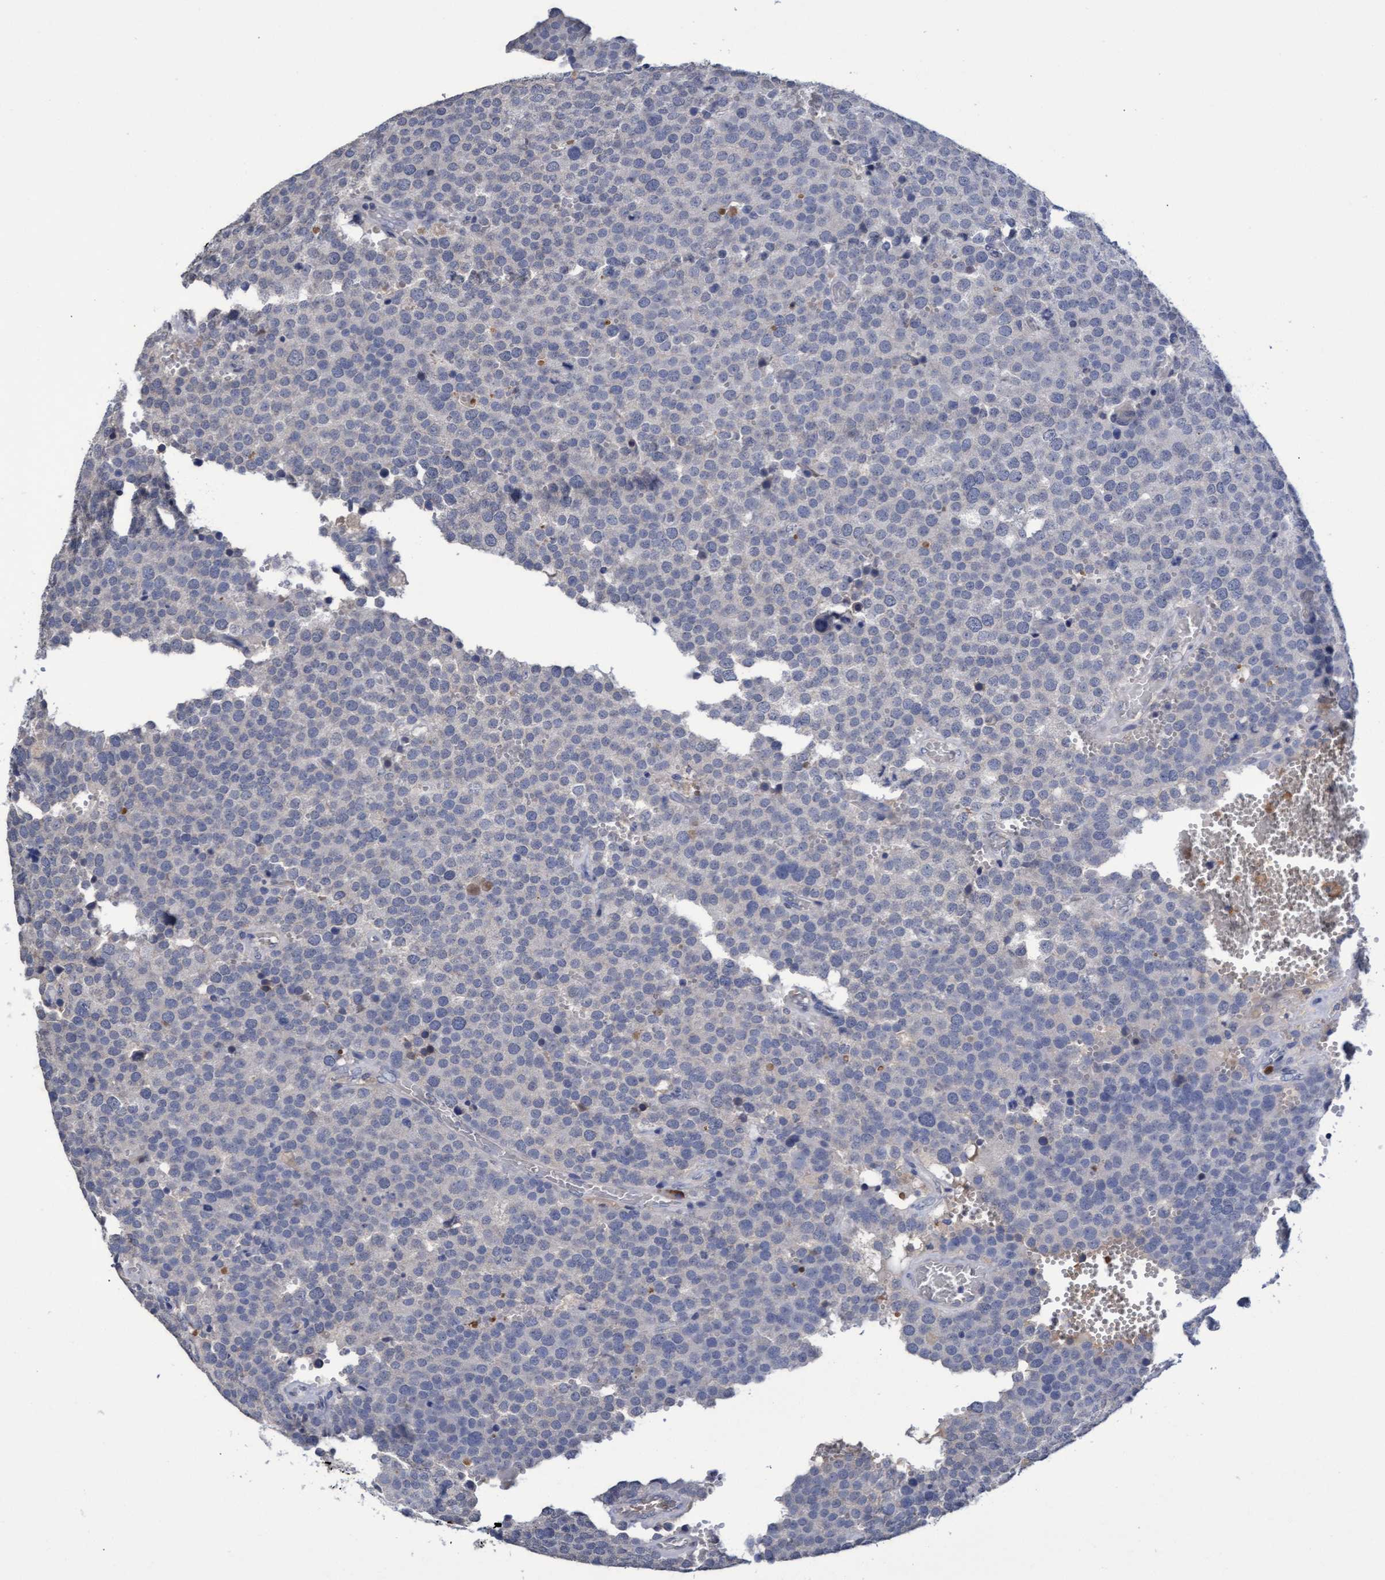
{"staining": {"intensity": "negative", "quantity": "none", "location": "none"}, "tissue": "testis cancer", "cell_type": "Tumor cells", "image_type": "cancer", "snomed": [{"axis": "morphology", "description": "Normal tissue, NOS"}, {"axis": "morphology", "description": "Seminoma, NOS"}, {"axis": "topography", "description": "Testis"}], "caption": "Tumor cells show no significant positivity in seminoma (testis).", "gene": "GPR39", "patient": {"sex": "male", "age": 71}}